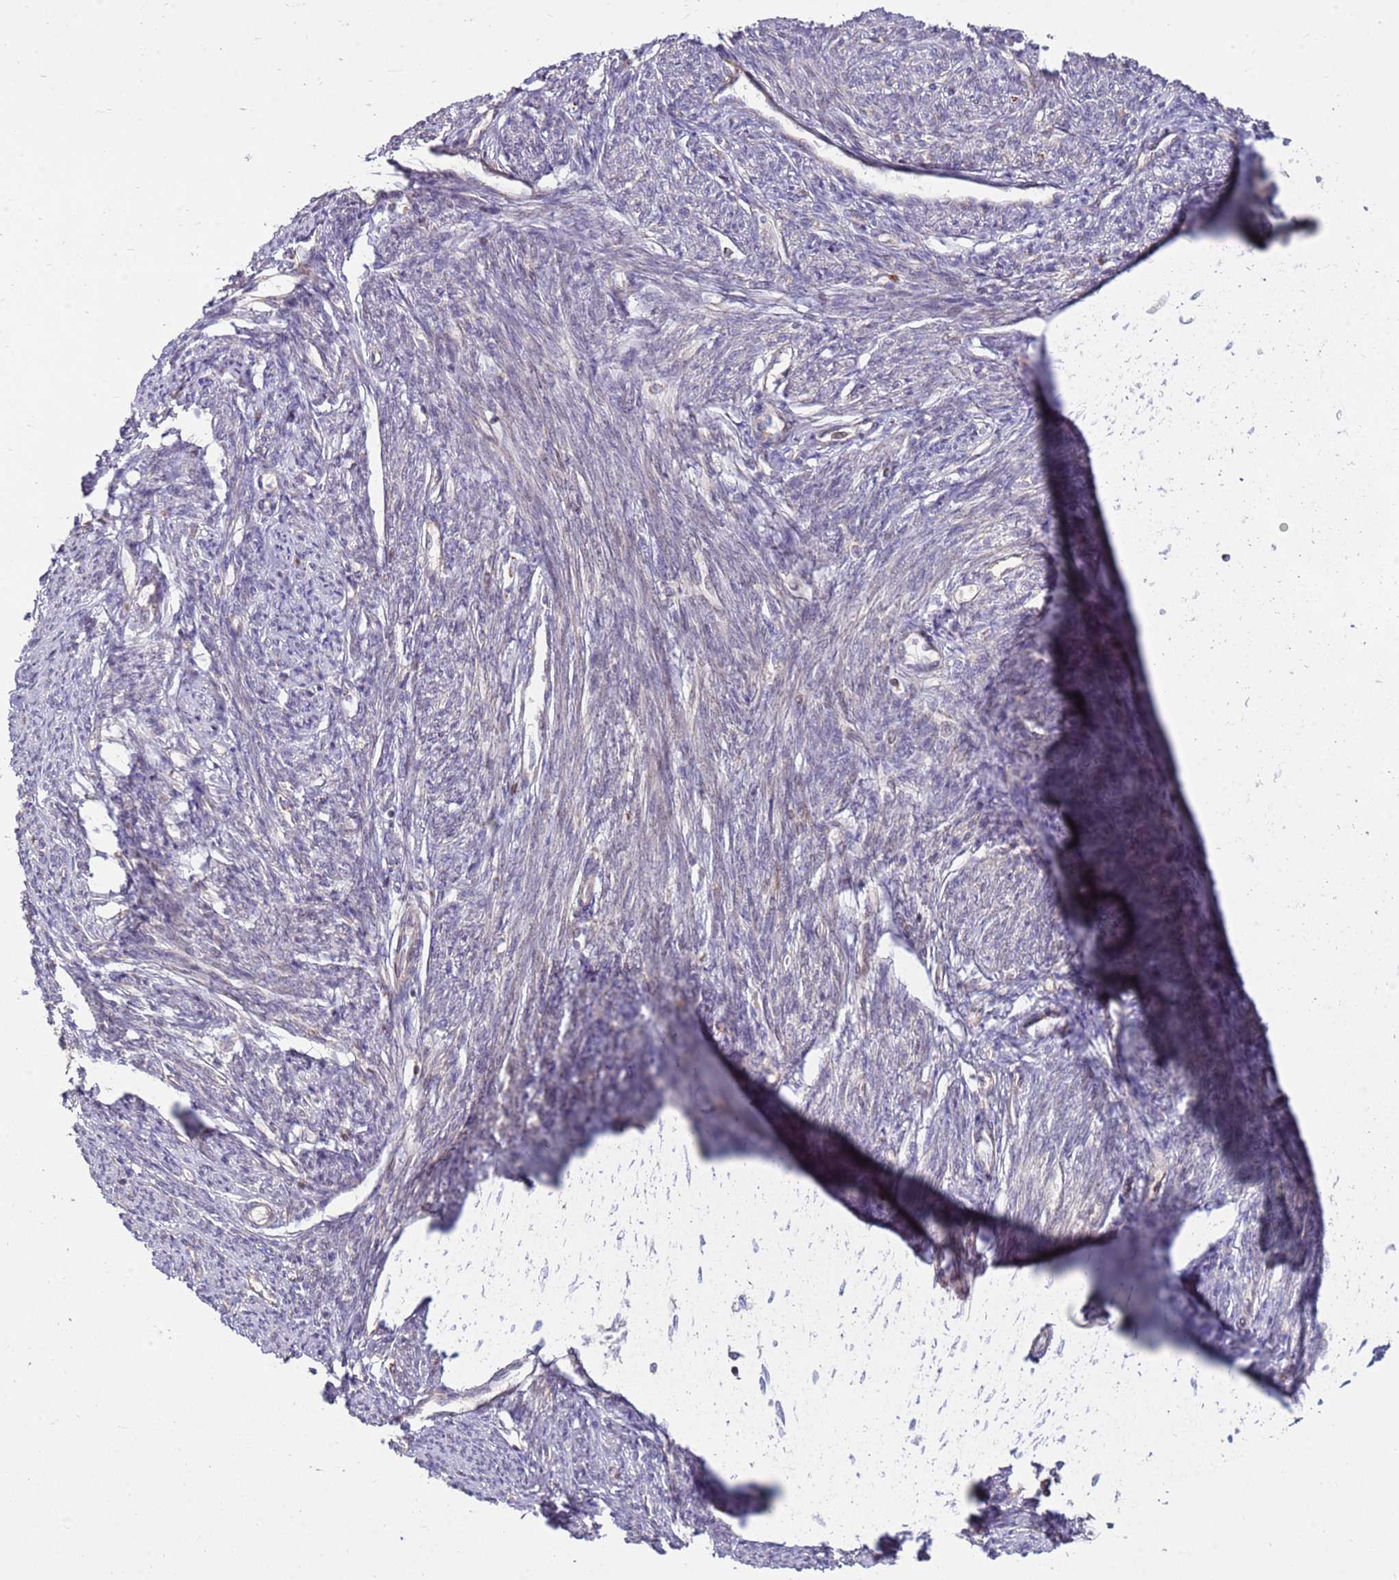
{"staining": {"intensity": "moderate", "quantity": "25%-75%", "location": "cytoplasmic/membranous,nuclear"}, "tissue": "smooth muscle", "cell_type": "Smooth muscle cells", "image_type": "normal", "snomed": [{"axis": "morphology", "description": "Normal tissue, NOS"}, {"axis": "topography", "description": "Smooth muscle"}, {"axis": "topography", "description": "Uterus"}], "caption": "Smooth muscle cells display medium levels of moderate cytoplasmic/membranous,nuclear staining in approximately 25%-75% of cells in benign smooth muscle. (DAB (3,3'-diaminobenzidine) IHC with brightfield microscopy, high magnification).", "gene": "KIF25", "patient": {"sex": "female", "age": 59}}